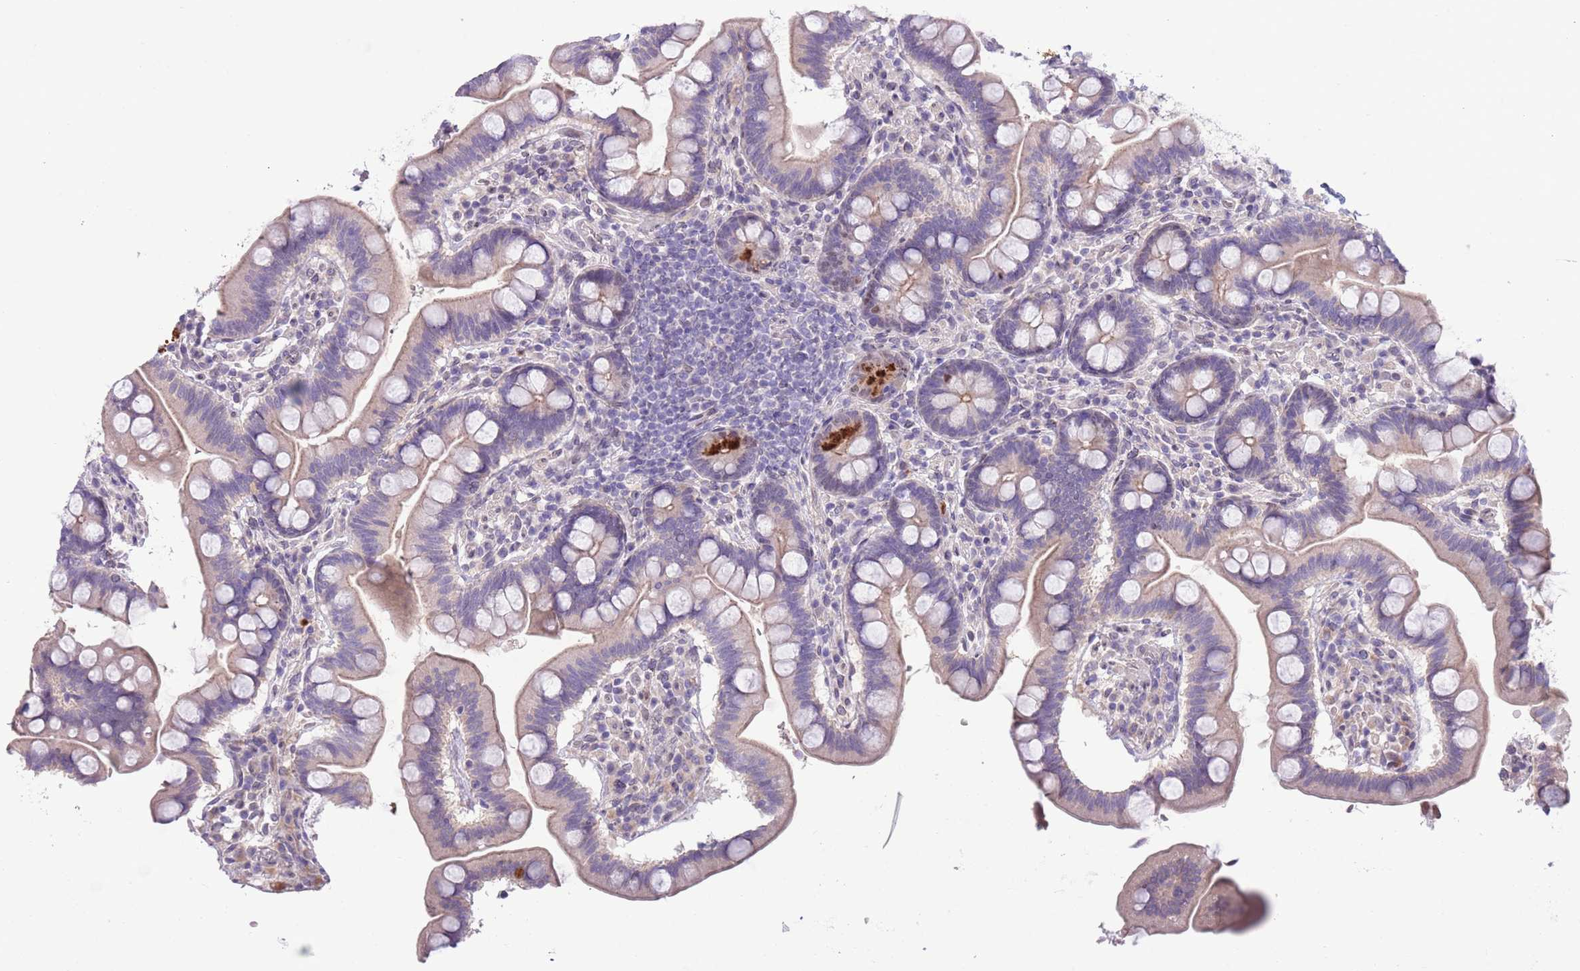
{"staining": {"intensity": "strong", "quantity": "<25%", "location": "cytoplasmic/membranous"}, "tissue": "small intestine", "cell_type": "Glandular cells", "image_type": "normal", "snomed": [{"axis": "morphology", "description": "Normal tissue, NOS"}, {"axis": "topography", "description": "Small intestine"}], "caption": "The photomicrograph reveals staining of benign small intestine, revealing strong cytoplasmic/membranous protein staining (brown color) within glandular cells.", "gene": "CCND2", "patient": {"sex": "female", "age": 64}}